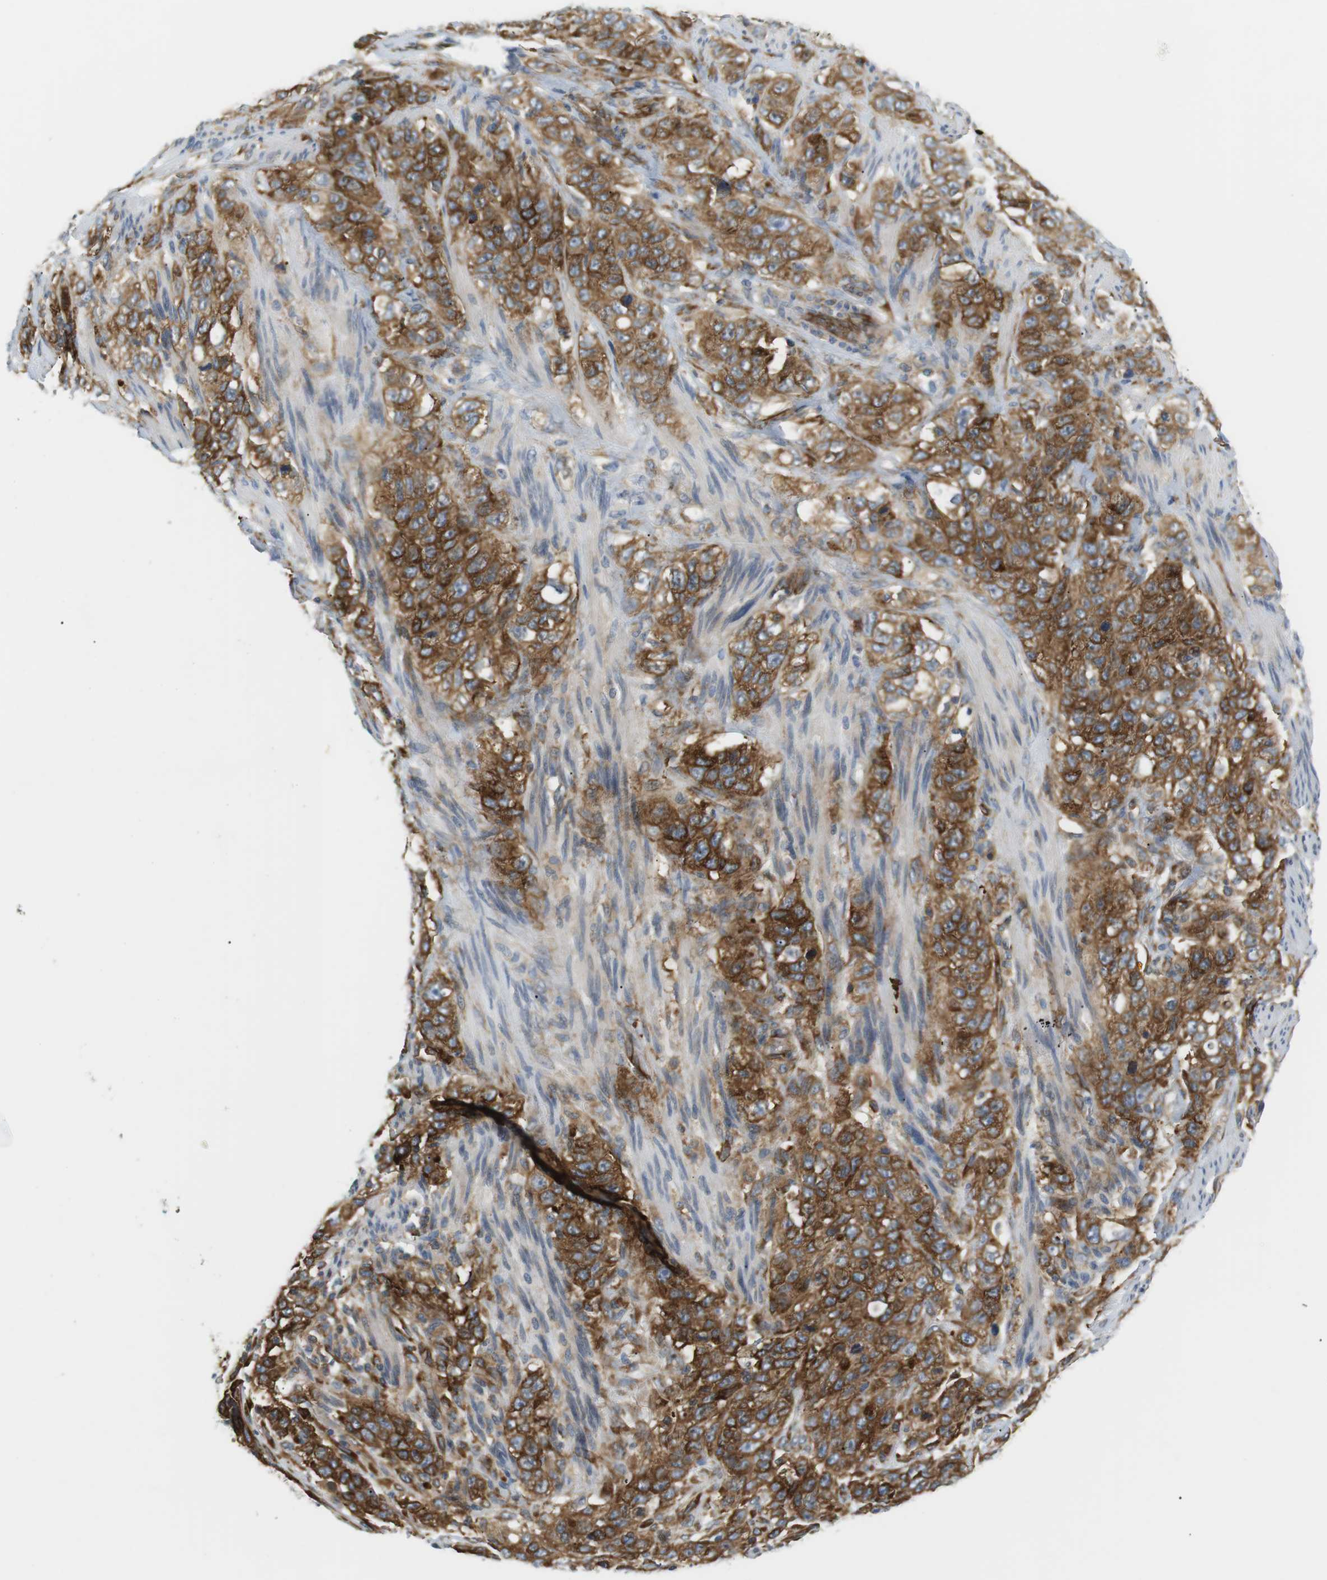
{"staining": {"intensity": "moderate", "quantity": ">75%", "location": "cytoplasmic/membranous"}, "tissue": "stomach cancer", "cell_type": "Tumor cells", "image_type": "cancer", "snomed": [{"axis": "morphology", "description": "Adenocarcinoma, NOS"}, {"axis": "topography", "description": "Stomach"}], "caption": "A brown stain shows moderate cytoplasmic/membranous positivity of a protein in human adenocarcinoma (stomach) tumor cells.", "gene": "TMEM200A", "patient": {"sex": "male", "age": 48}}